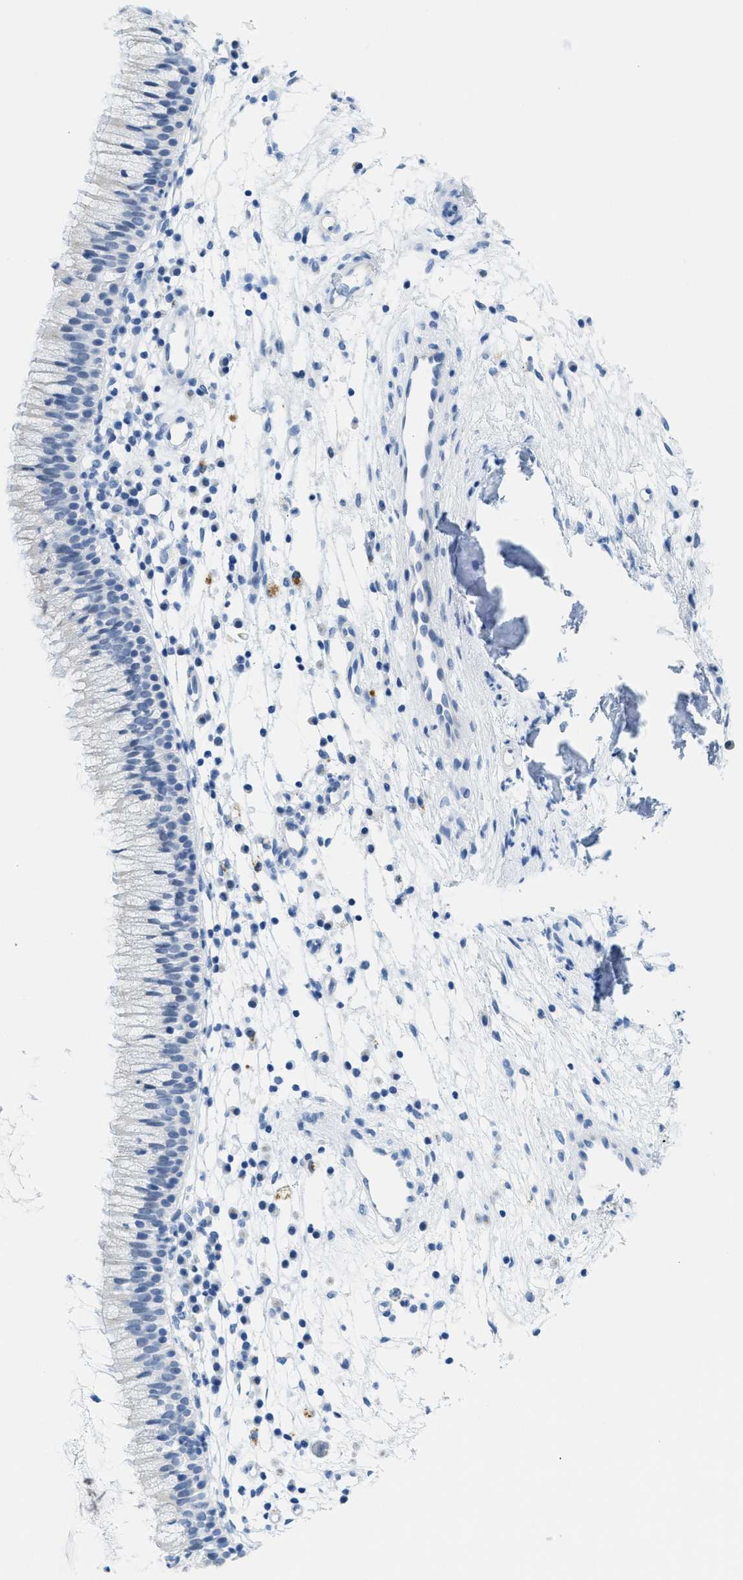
{"staining": {"intensity": "negative", "quantity": "none", "location": "none"}, "tissue": "nasopharynx", "cell_type": "Respiratory epithelial cells", "image_type": "normal", "snomed": [{"axis": "morphology", "description": "Normal tissue, NOS"}, {"axis": "topography", "description": "Nasopharynx"}], "caption": "This is an immunohistochemistry histopathology image of normal nasopharynx. There is no staining in respiratory epithelial cells.", "gene": "WDR4", "patient": {"sex": "male", "age": 21}}